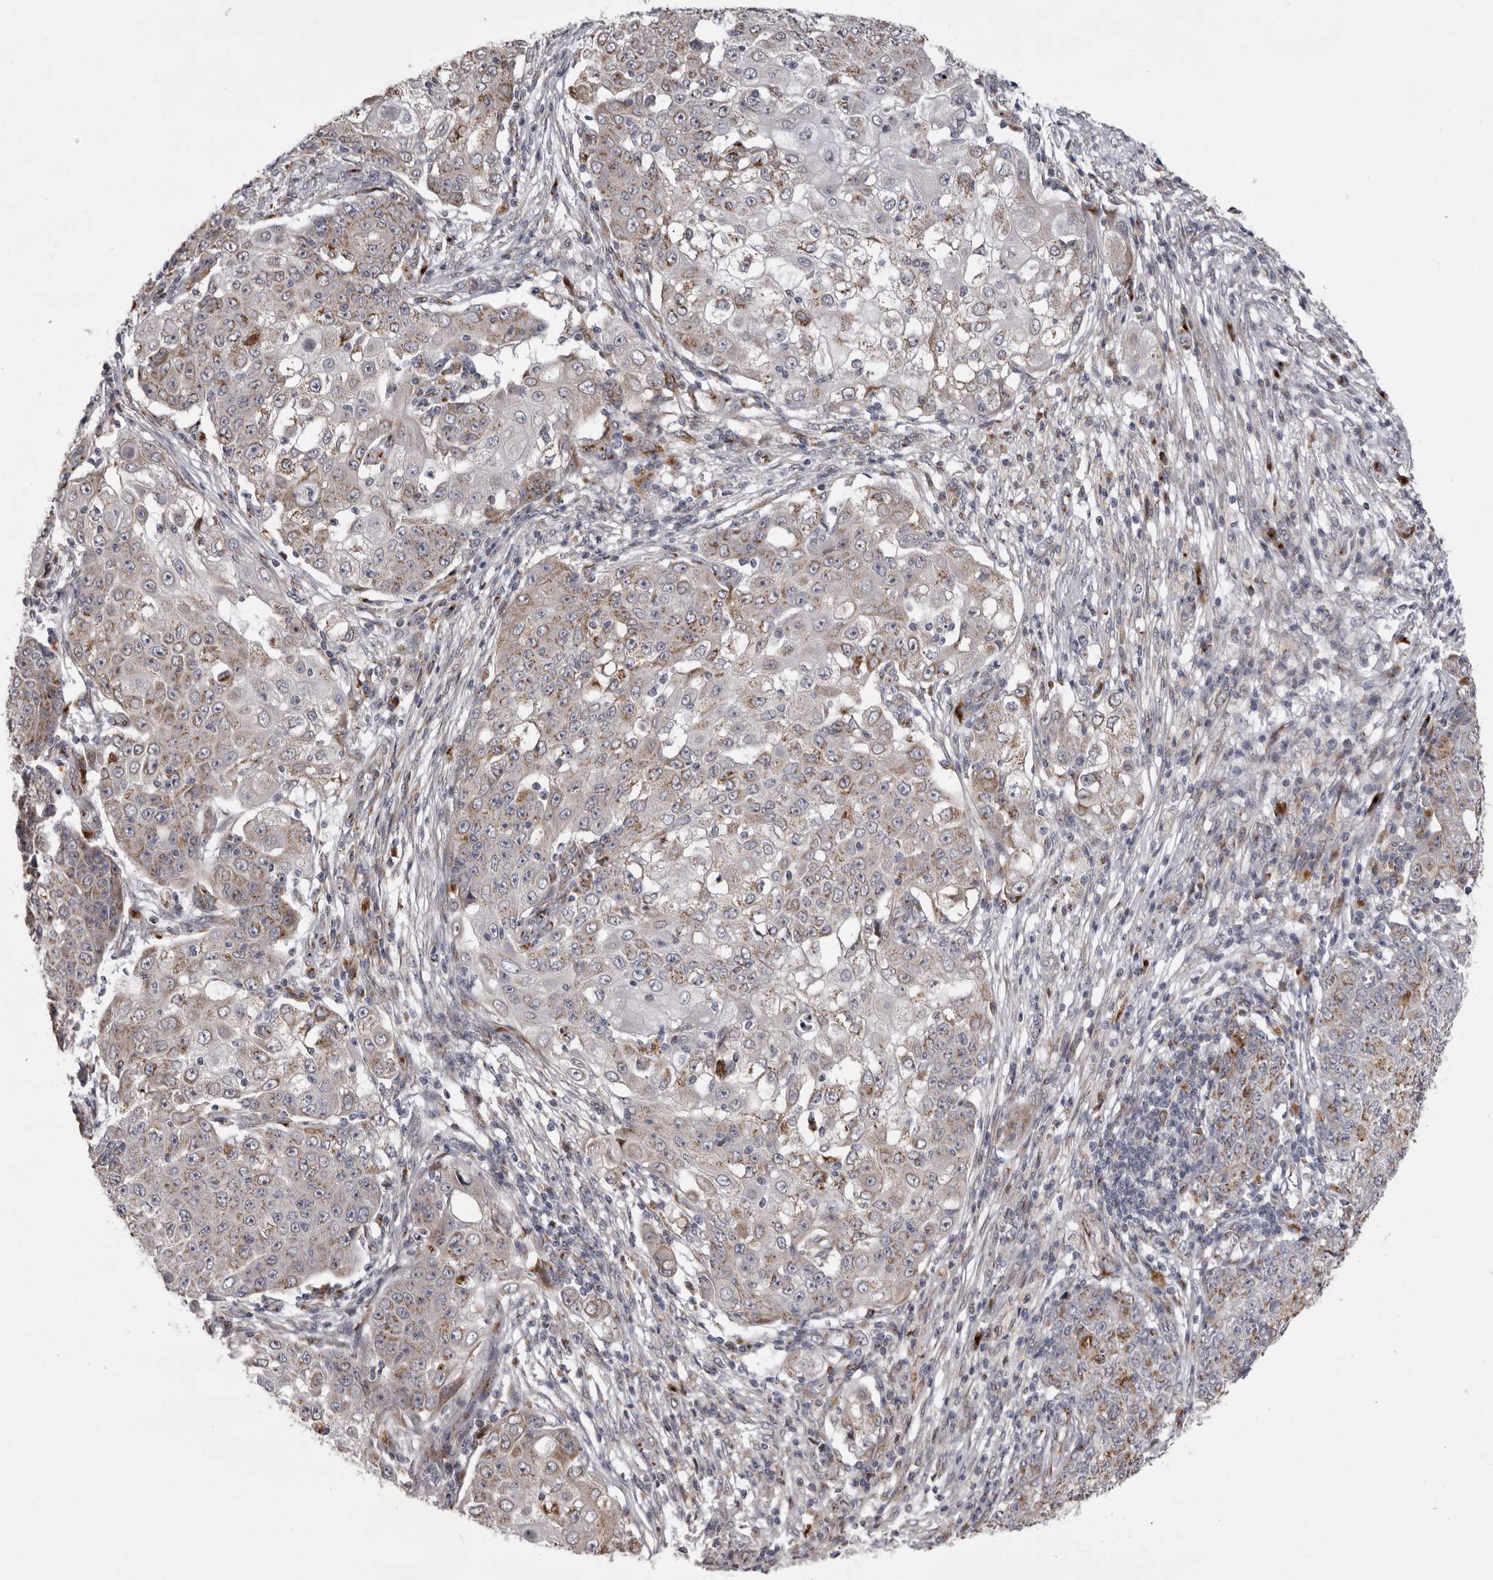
{"staining": {"intensity": "moderate", "quantity": "<25%", "location": "cytoplasmic/membranous"}, "tissue": "ovarian cancer", "cell_type": "Tumor cells", "image_type": "cancer", "snomed": [{"axis": "morphology", "description": "Carcinoma, endometroid"}, {"axis": "topography", "description": "Ovary"}], "caption": "Immunohistochemistry (IHC) micrograph of ovarian cancer stained for a protein (brown), which shows low levels of moderate cytoplasmic/membranous staining in about <25% of tumor cells.", "gene": "WDR47", "patient": {"sex": "female", "age": 42}}